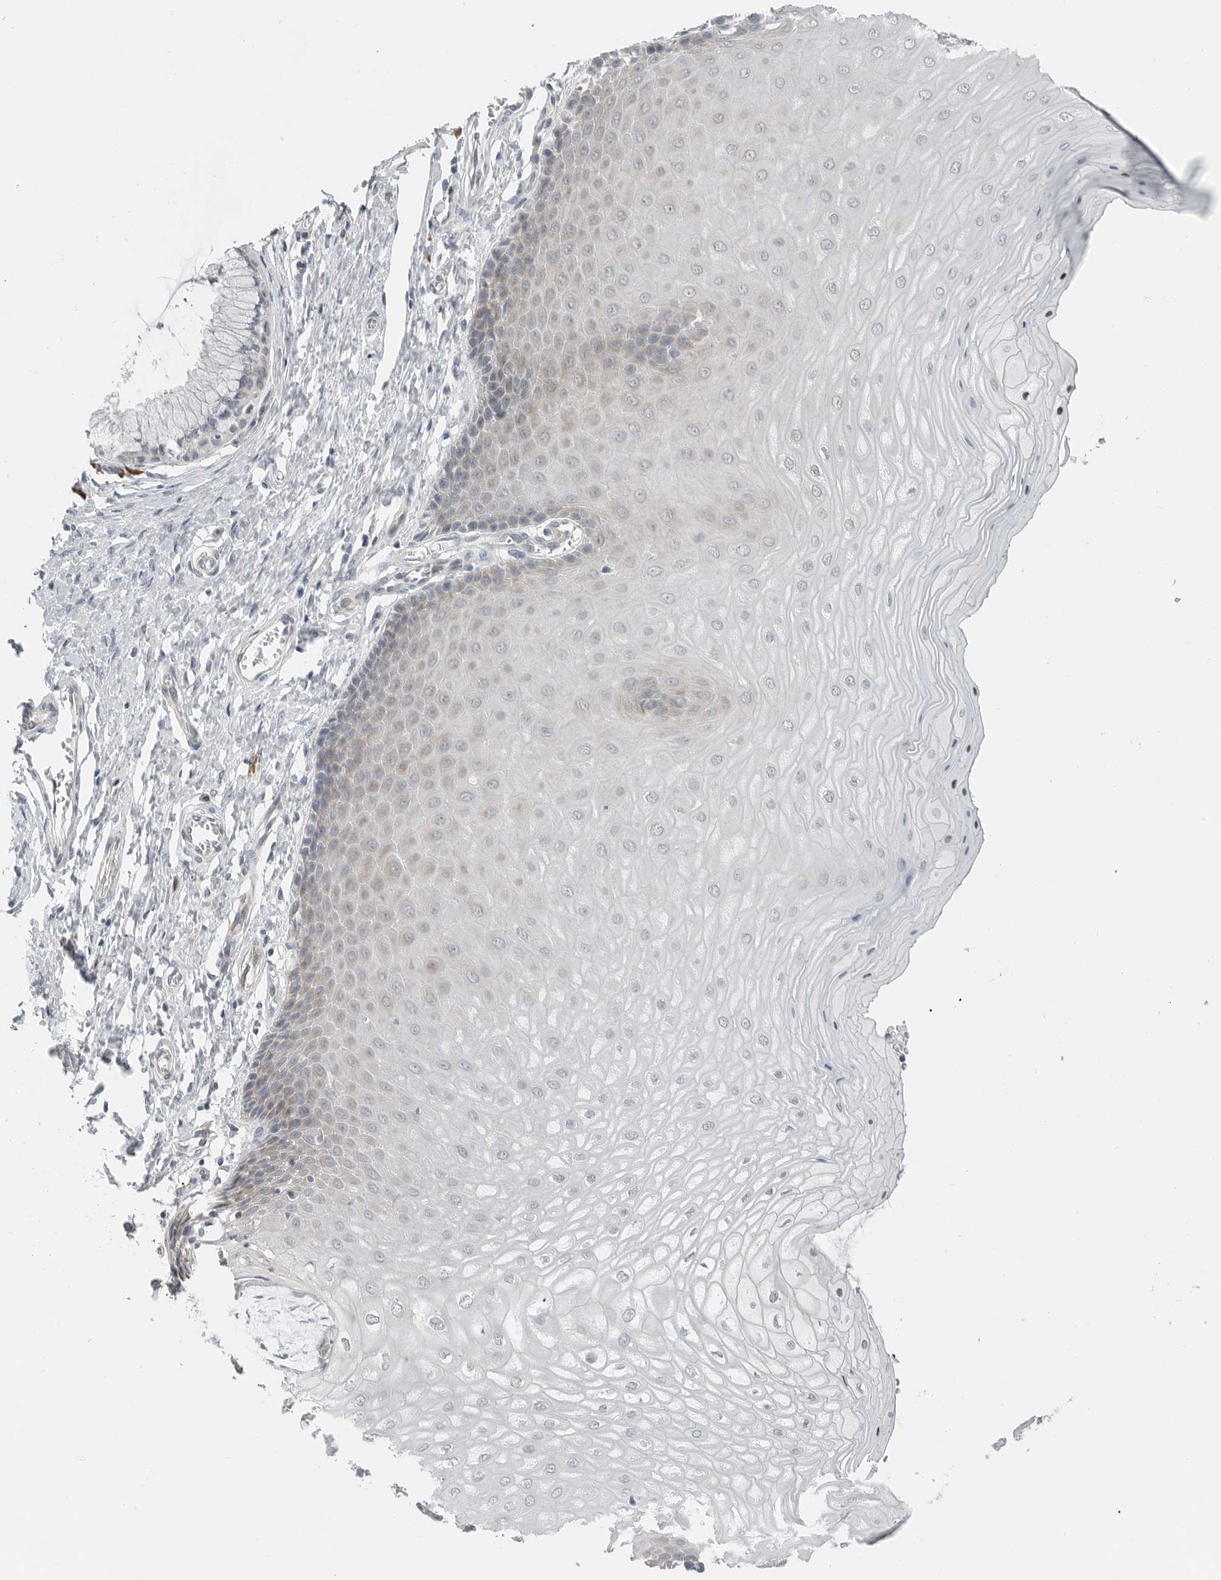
{"staining": {"intensity": "weak", "quantity": "<25%", "location": "cytoplasmic/membranous"}, "tissue": "cervix", "cell_type": "Glandular cells", "image_type": "normal", "snomed": [{"axis": "morphology", "description": "Normal tissue, NOS"}, {"axis": "topography", "description": "Cervix"}], "caption": "Cervix stained for a protein using immunohistochemistry shows no staining glandular cells.", "gene": "IL12RB2", "patient": {"sex": "female", "age": 55}}